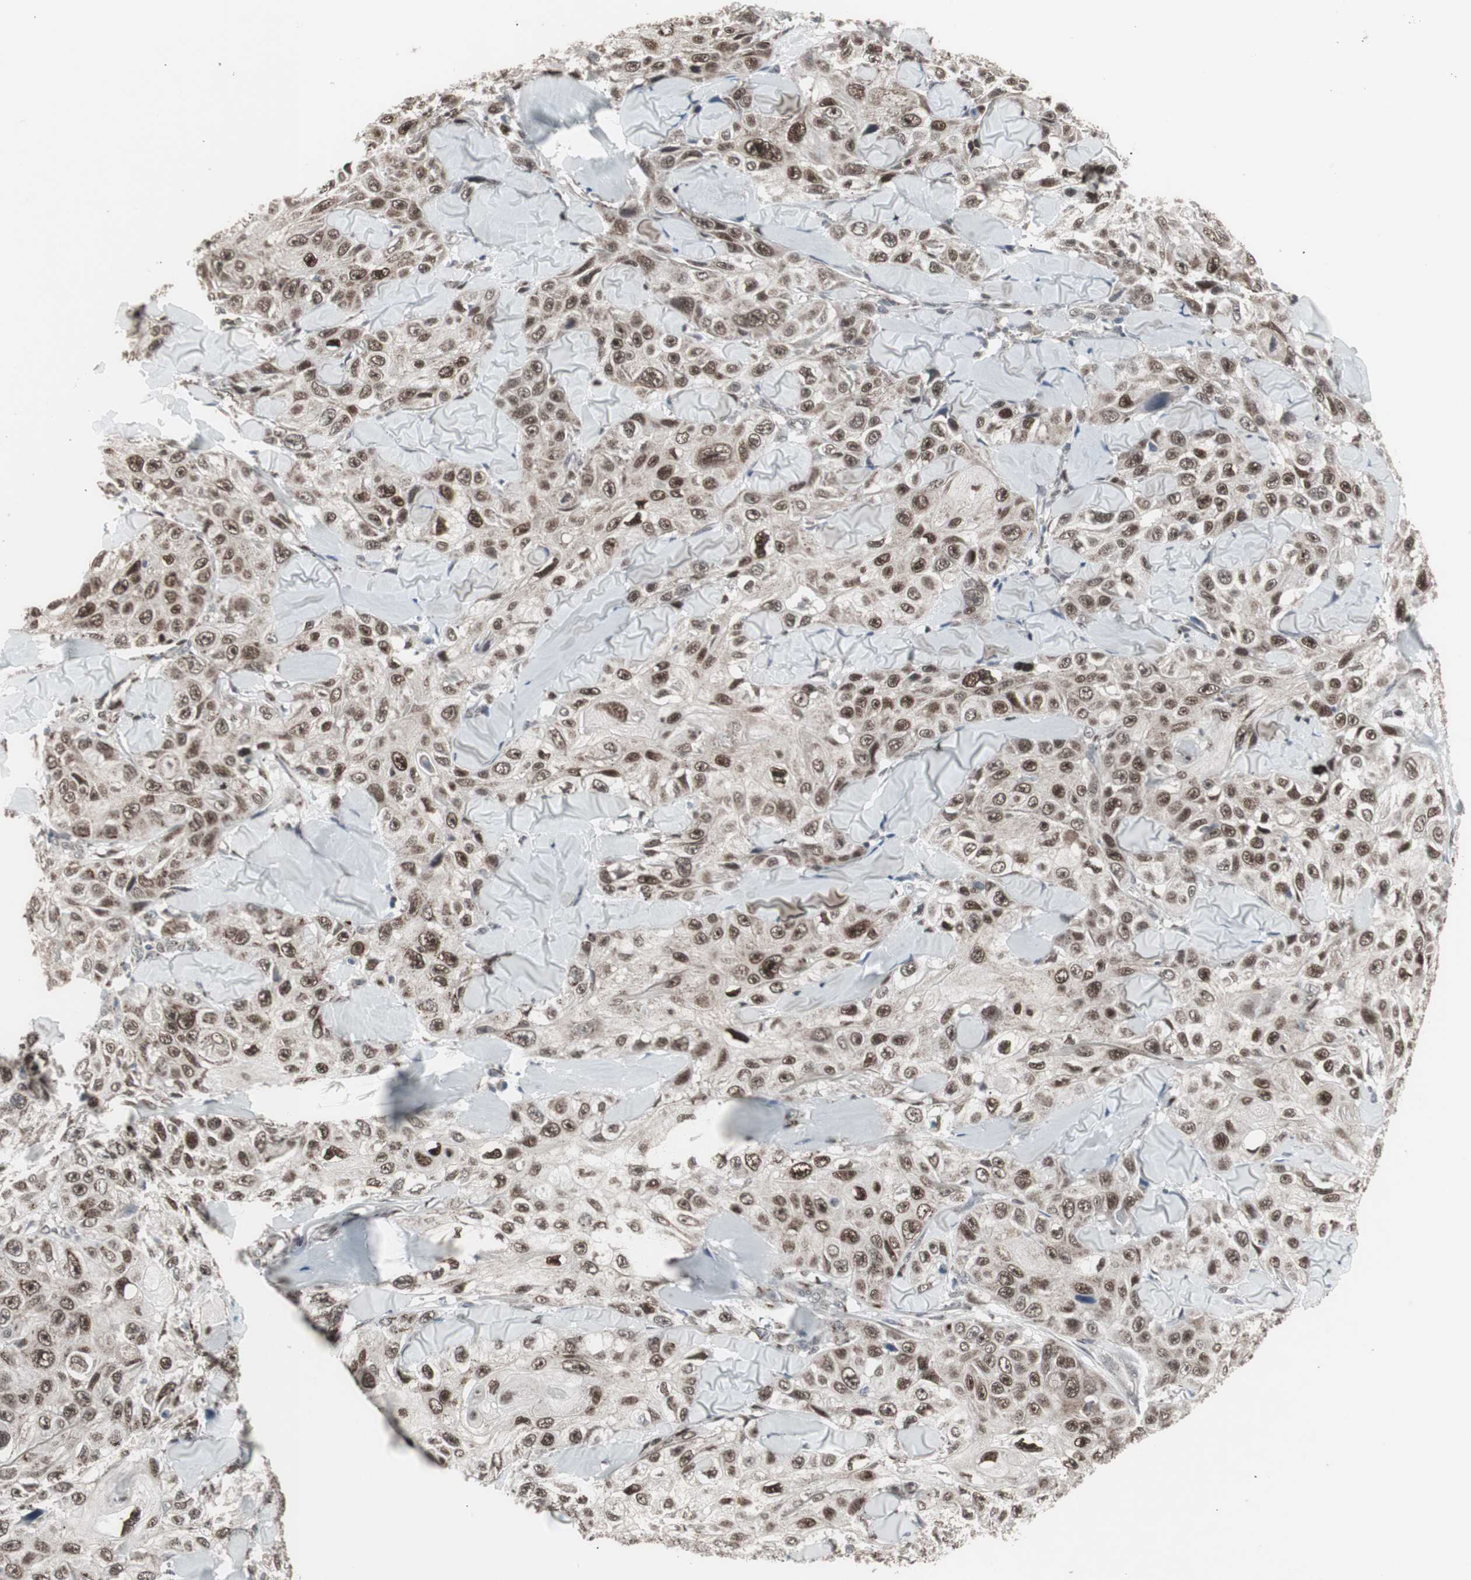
{"staining": {"intensity": "strong", "quantity": ">75%", "location": "nuclear"}, "tissue": "skin cancer", "cell_type": "Tumor cells", "image_type": "cancer", "snomed": [{"axis": "morphology", "description": "Squamous cell carcinoma, NOS"}, {"axis": "topography", "description": "Skin"}], "caption": "This photomicrograph demonstrates IHC staining of human skin cancer, with high strong nuclear positivity in approximately >75% of tumor cells.", "gene": "RXRA", "patient": {"sex": "male", "age": 86}}